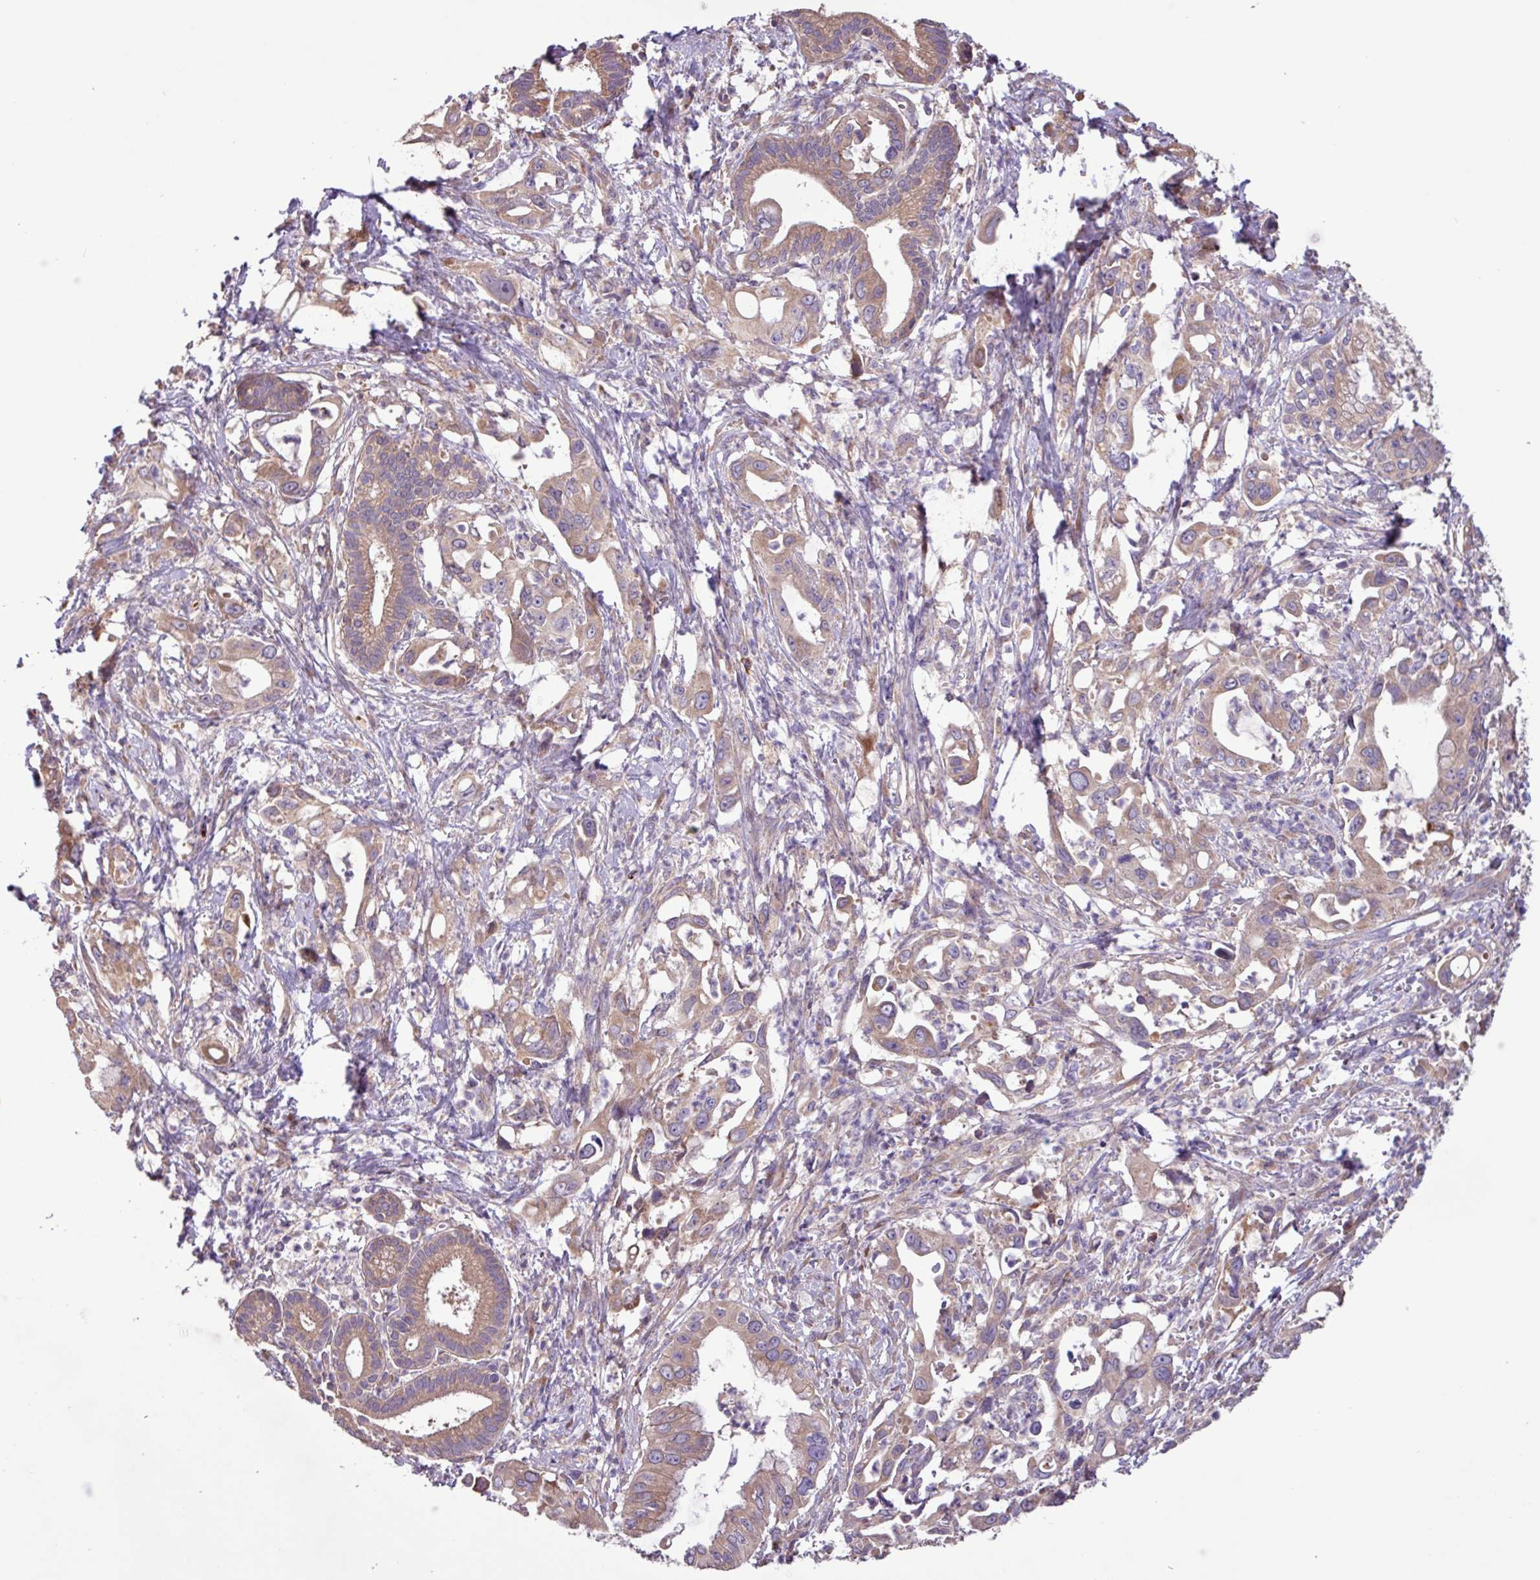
{"staining": {"intensity": "moderate", "quantity": ">75%", "location": "cytoplasmic/membranous"}, "tissue": "pancreatic cancer", "cell_type": "Tumor cells", "image_type": "cancer", "snomed": [{"axis": "morphology", "description": "Adenocarcinoma, NOS"}, {"axis": "topography", "description": "Pancreas"}], "caption": "Immunohistochemical staining of human adenocarcinoma (pancreatic) demonstrates medium levels of moderate cytoplasmic/membranous protein staining in approximately >75% of tumor cells.", "gene": "PTPRQ", "patient": {"sex": "male", "age": 61}}